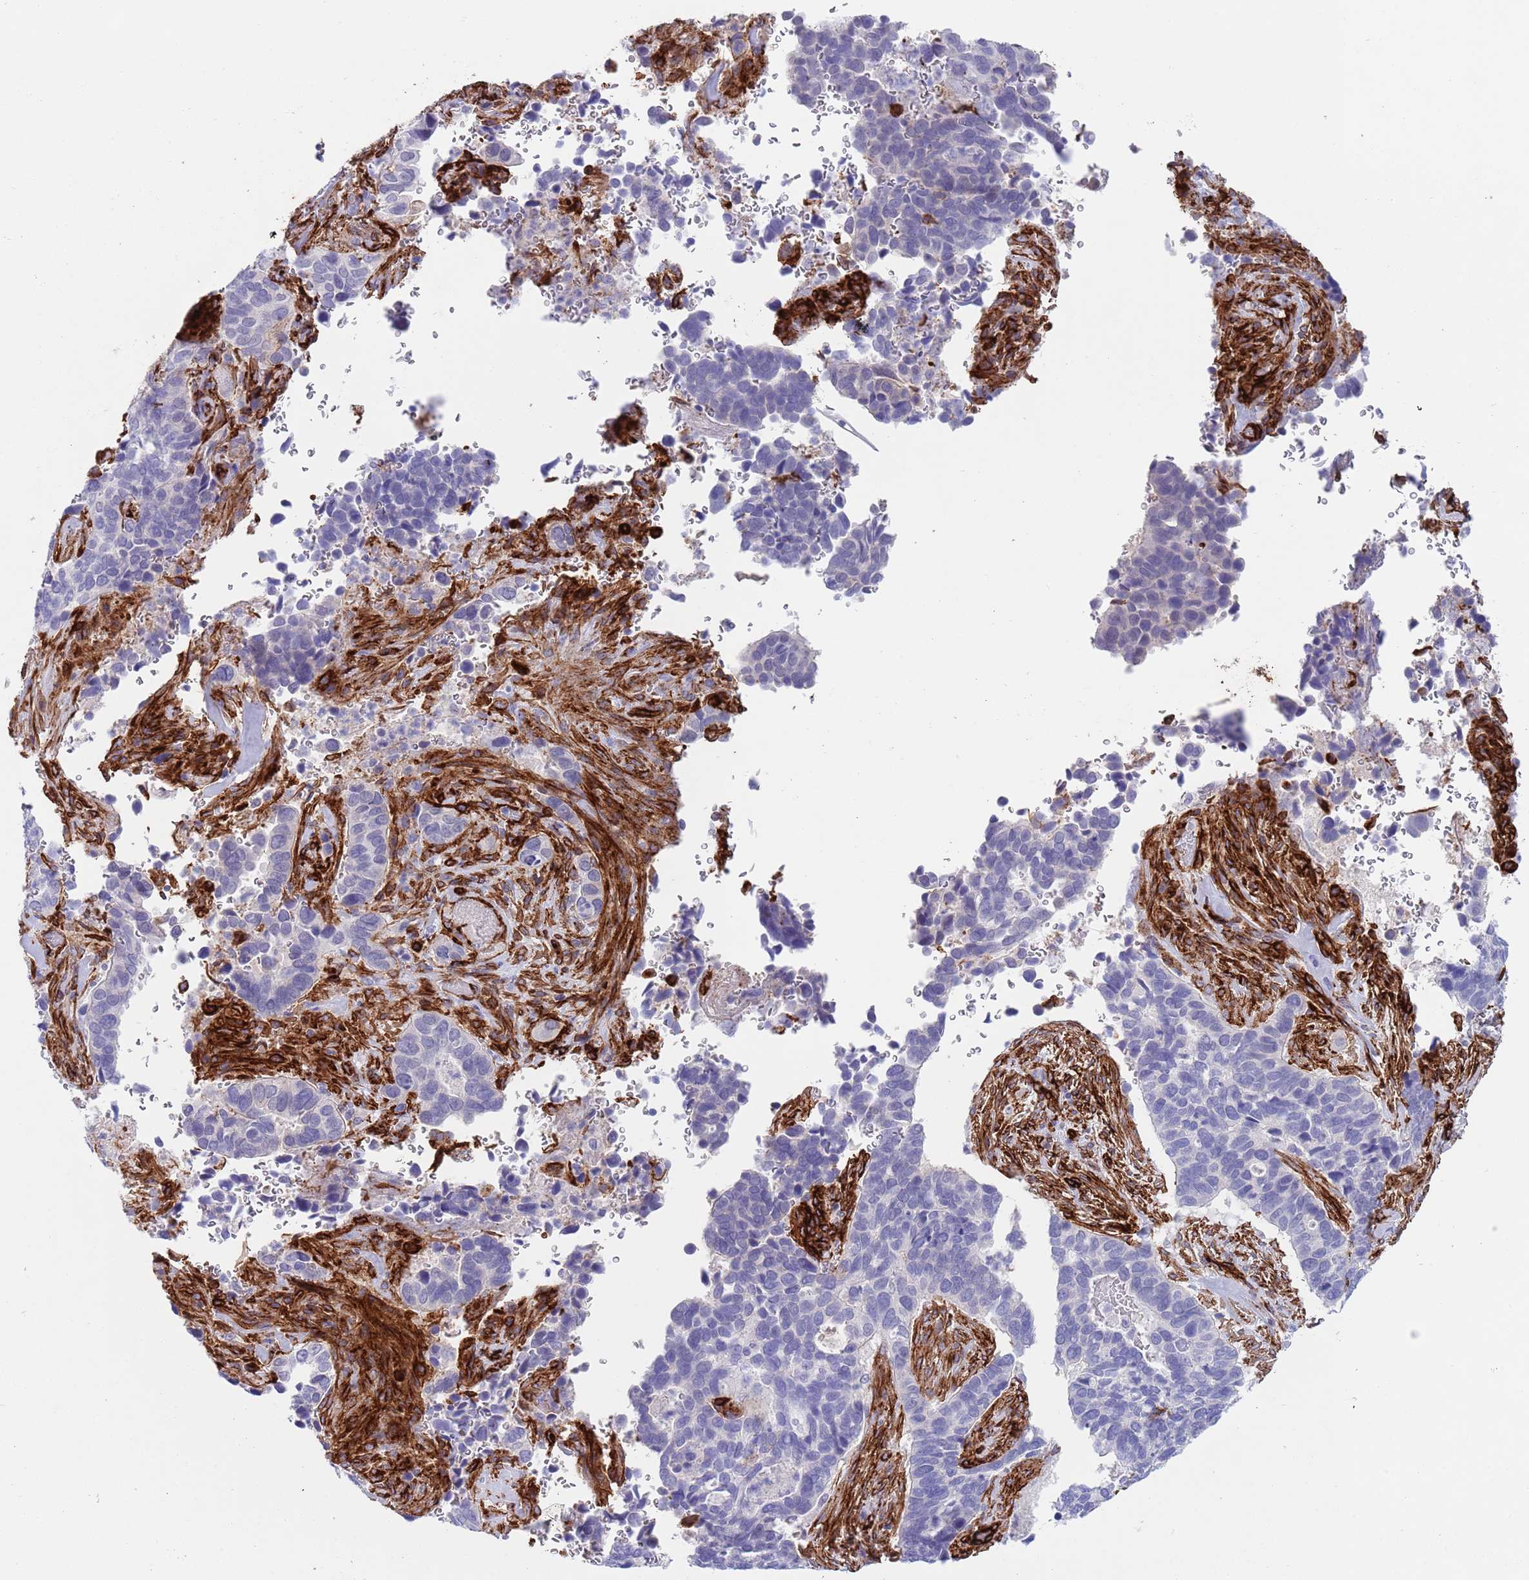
{"staining": {"intensity": "negative", "quantity": "none", "location": "none"}, "tissue": "cervical cancer", "cell_type": "Tumor cells", "image_type": "cancer", "snomed": [{"axis": "morphology", "description": "Squamous cell carcinoma, NOS"}, {"axis": "topography", "description": "Cervix"}], "caption": "This is a image of immunohistochemistry staining of cervical cancer (squamous cell carcinoma), which shows no positivity in tumor cells.", "gene": "CAV2", "patient": {"sex": "female", "age": 38}}